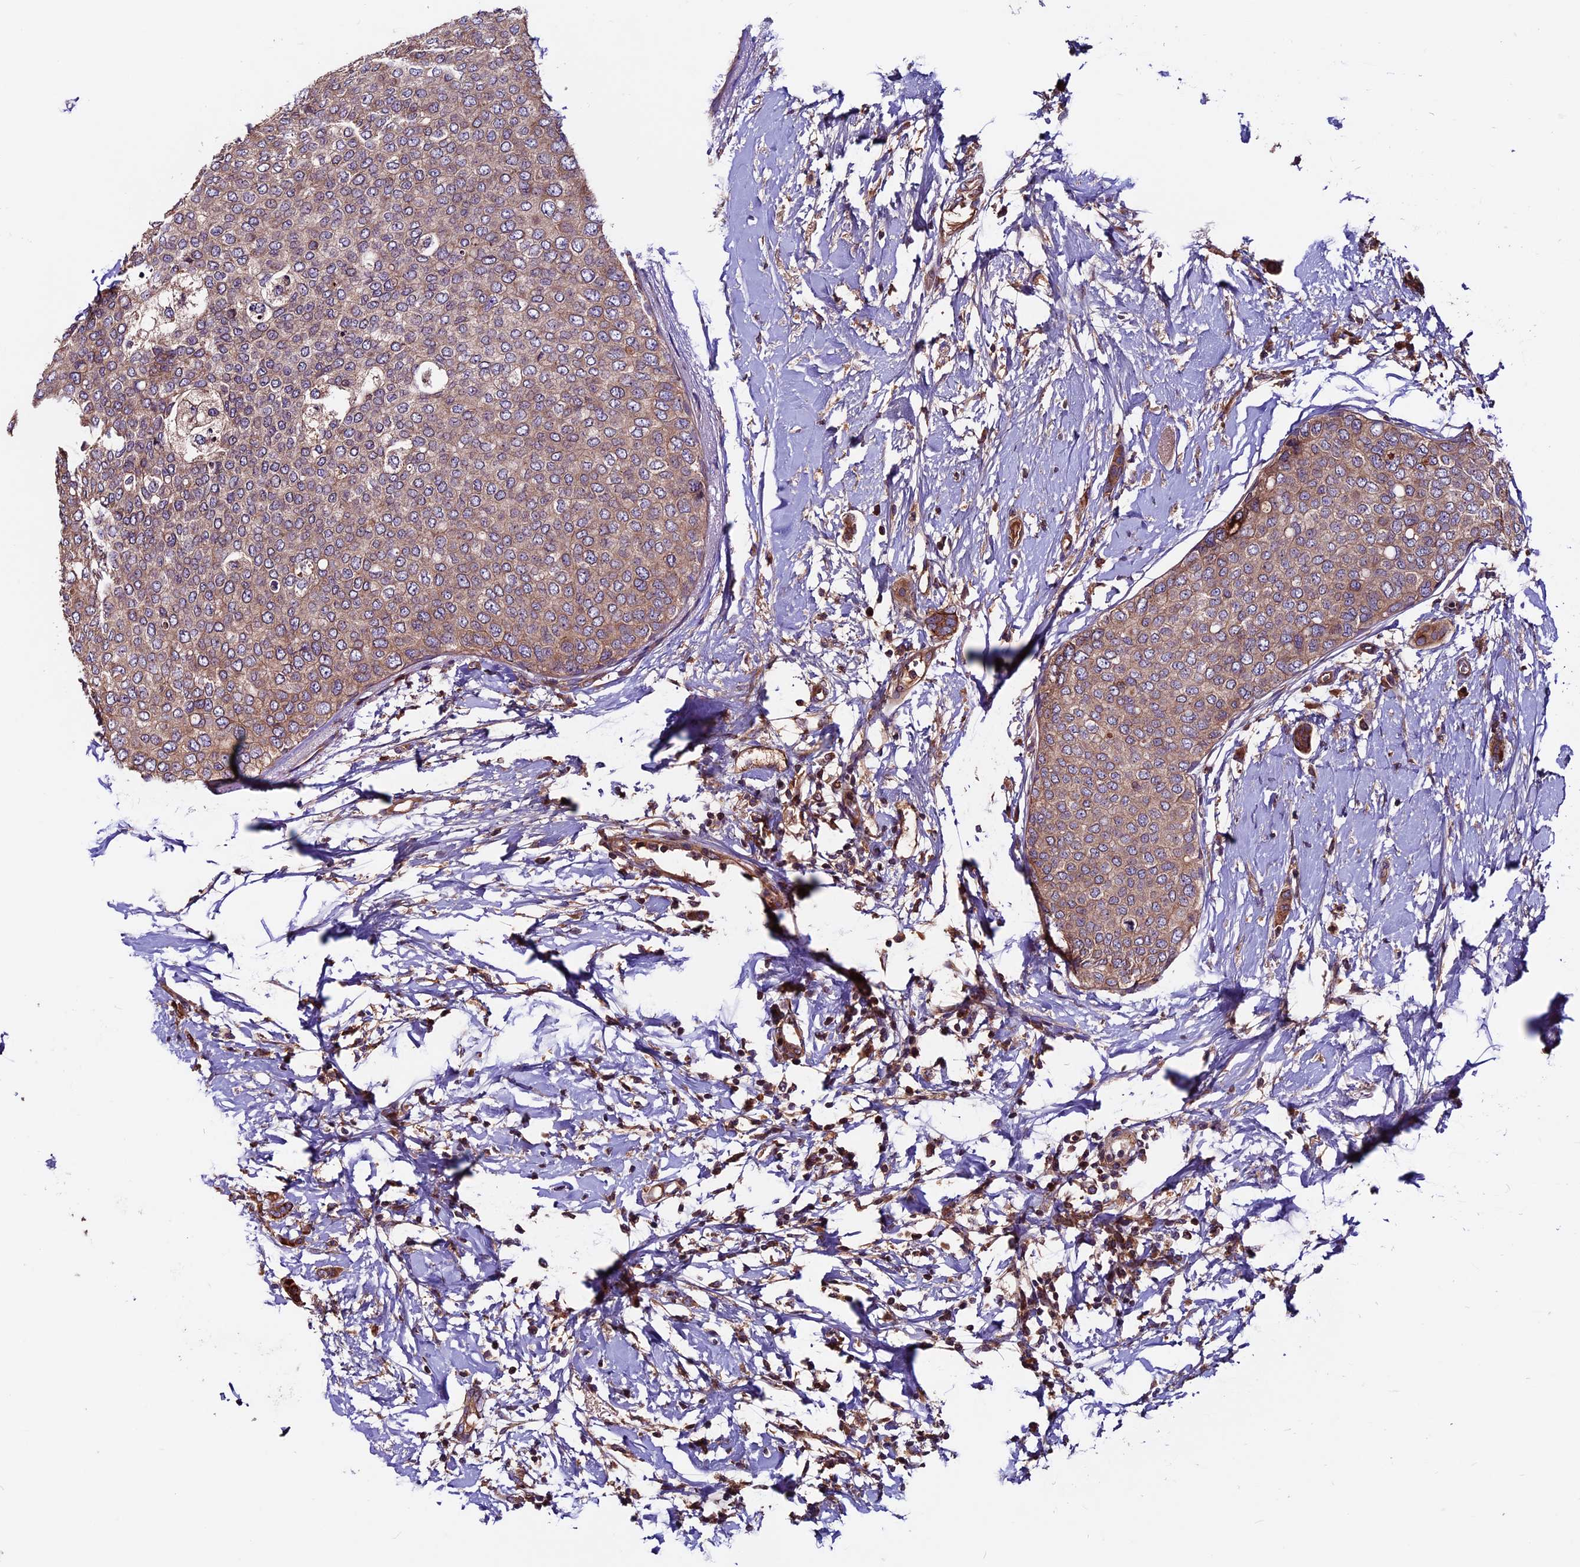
{"staining": {"intensity": "weak", "quantity": ">75%", "location": "cytoplasmic/membranous"}, "tissue": "breast cancer", "cell_type": "Tumor cells", "image_type": "cancer", "snomed": [{"axis": "morphology", "description": "Duct carcinoma"}, {"axis": "topography", "description": "Breast"}], "caption": "IHC of breast cancer demonstrates low levels of weak cytoplasmic/membranous staining in approximately >75% of tumor cells. (Brightfield microscopy of DAB IHC at high magnification).", "gene": "ZNF598", "patient": {"sex": "female", "age": 72}}